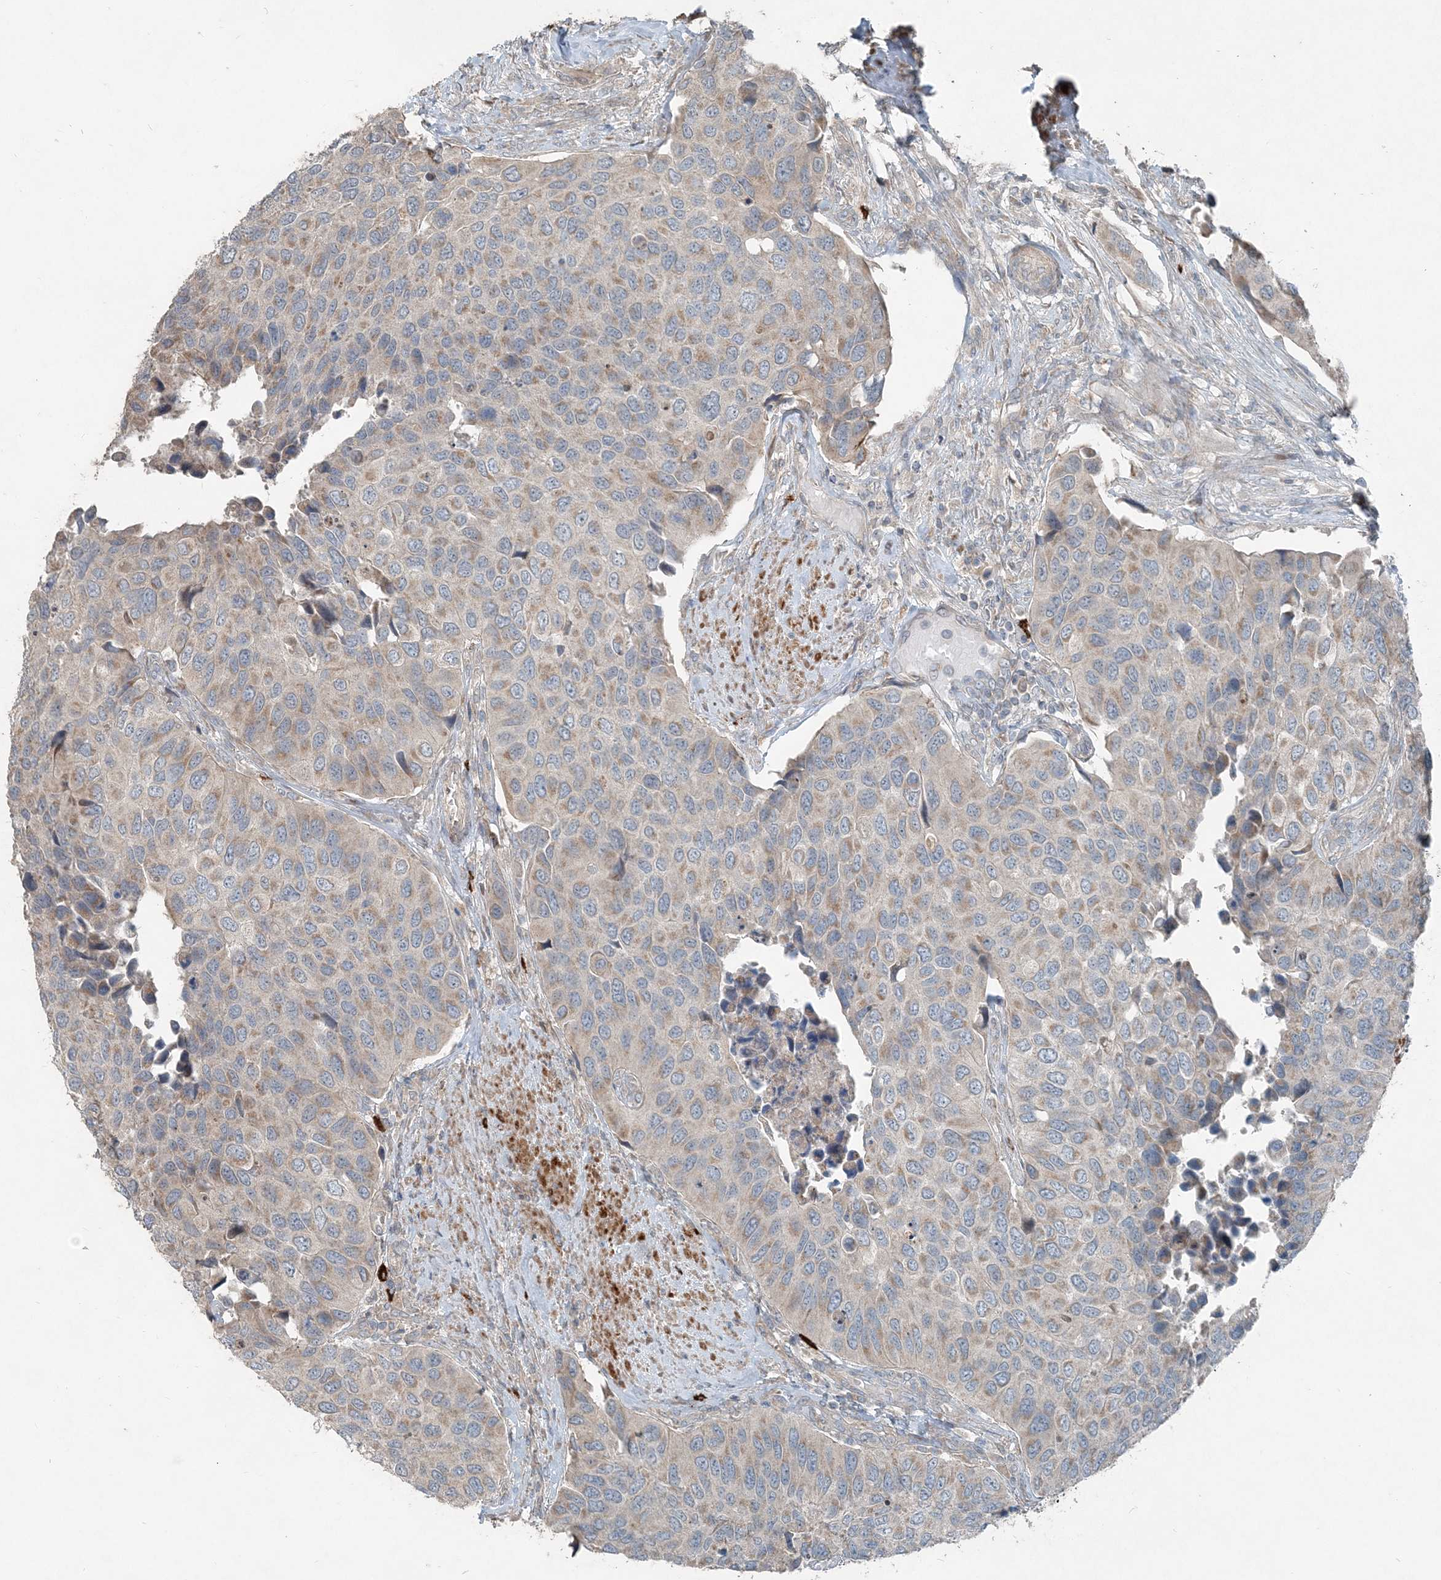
{"staining": {"intensity": "weak", "quantity": "25%-75%", "location": "cytoplasmic/membranous"}, "tissue": "urothelial cancer", "cell_type": "Tumor cells", "image_type": "cancer", "snomed": [{"axis": "morphology", "description": "Urothelial carcinoma, High grade"}, {"axis": "topography", "description": "Urinary bladder"}], "caption": "High-grade urothelial carcinoma tissue exhibits weak cytoplasmic/membranous positivity in approximately 25%-75% of tumor cells, visualized by immunohistochemistry.", "gene": "INTU", "patient": {"sex": "male", "age": 74}}